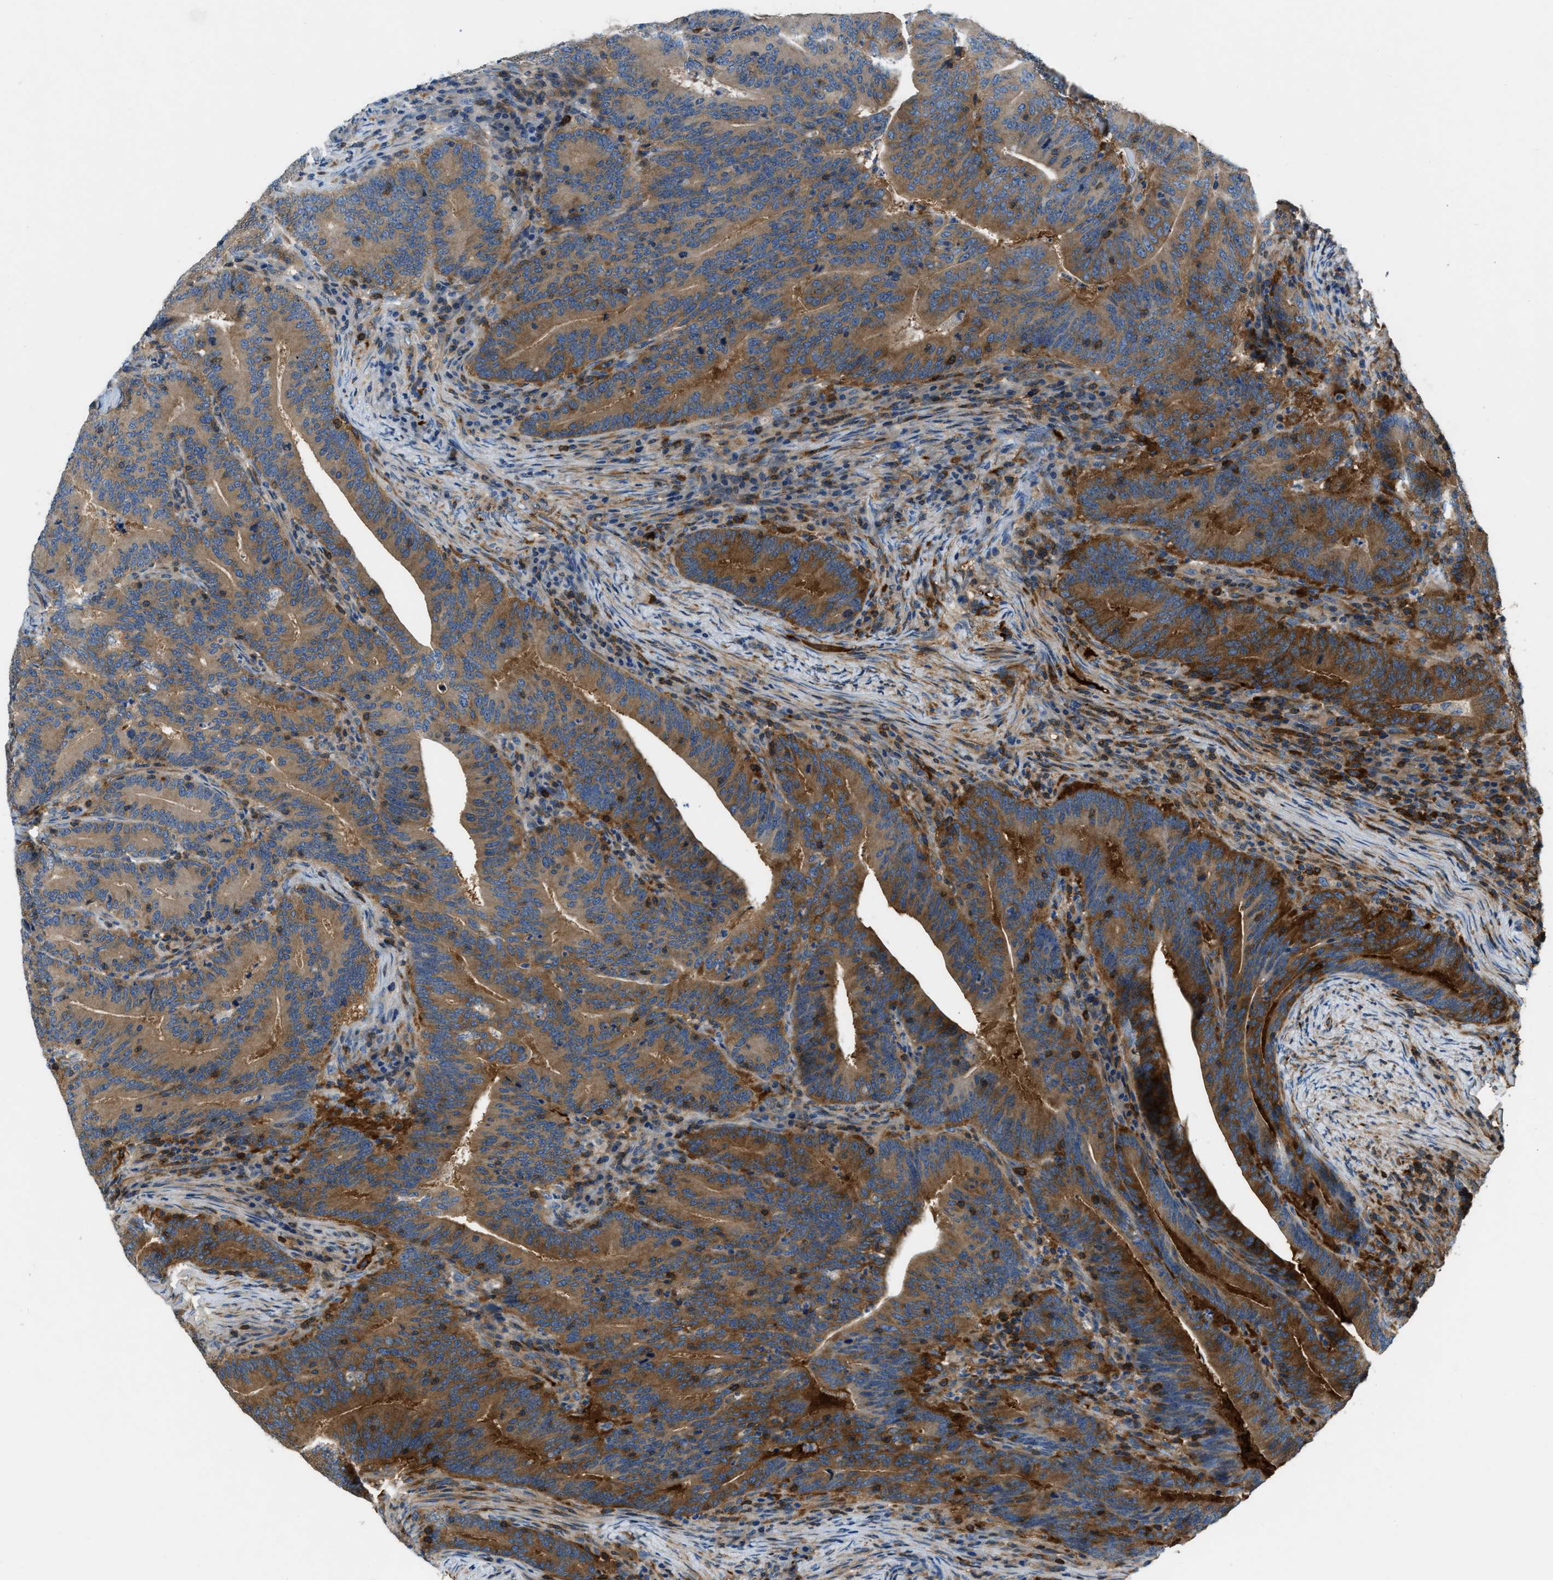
{"staining": {"intensity": "strong", "quantity": "25%-75%", "location": "cytoplasmic/membranous"}, "tissue": "colorectal cancer", "cell_type": "Tumor cells", "image_type": "cancer", "snomed": [{"axis": "morphology", "description": "Adenocarcinoma, NOS"}, {"axis": "topography", "description": "Colon"}], "caption": "Colorectal cancer (adenocarcinoma) tissue demonstrates strong cytoplasmic/membranous staining in about 25%-75% of tumor cells", "gene": "PFKP", "patient": {"sex": "female", "age": 66}}